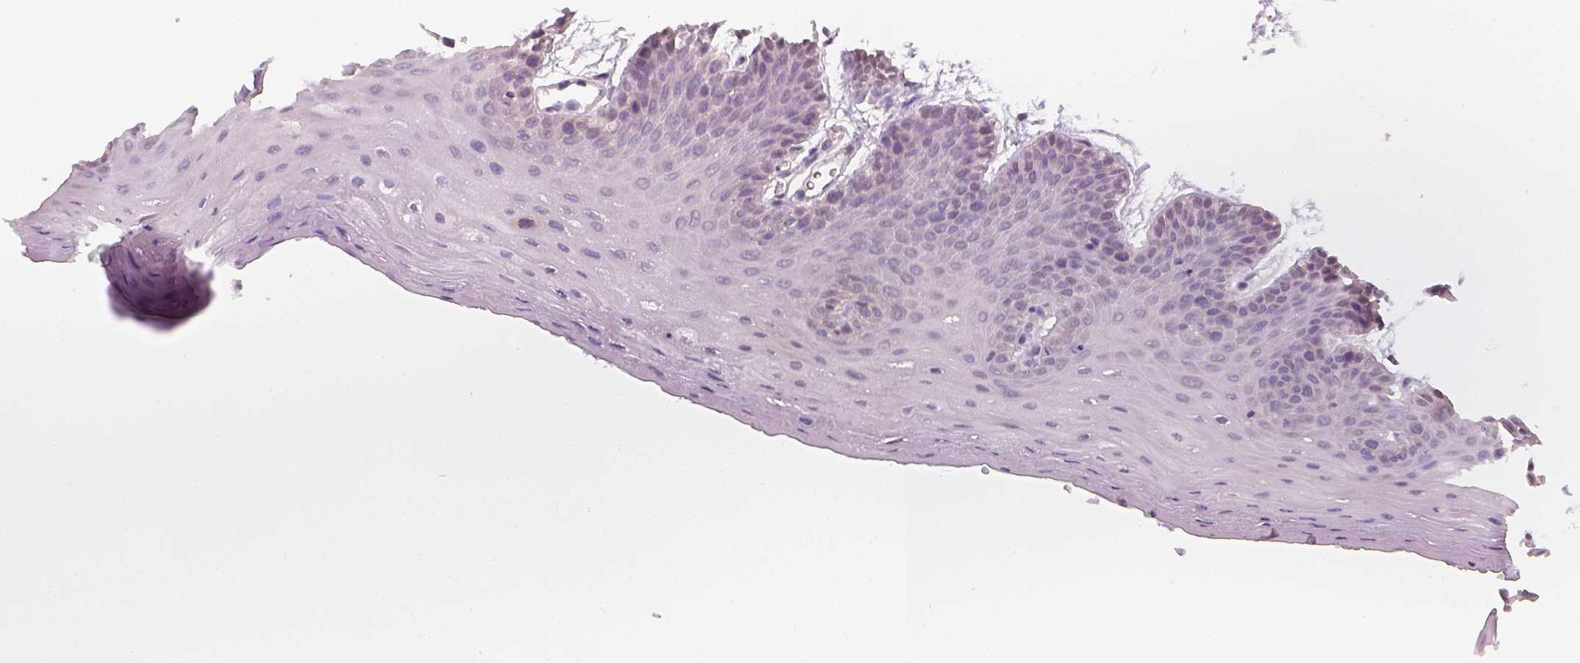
{"staining": {"intensity": "negative", "quantity": "none", "location": "none"}, "tissue": "oral mucosa", "cell_type": "Squamous epithelial cells", "image_type": "normal", "snomed": [{"axis": "morphology", "description": "Normal tissue, NOS"}, {"axis": "morphology", "description": "Squamous cell carcinoma, NOS"}, {"axis": "topography", "description": "Oral tissue"}, {"axis": "topography", "description": "Head-Neck"}], "caption": "Immunohistochemistry histopathology image of unremarkable oral mucosa: oral mucosa stained with DAB (3,3'-diaminobenzidine) demonstrates no significant protein expression in squamous epithelial cells.", "gene": "EPHB1", "patient": {"sex": "female", "age": 50}}